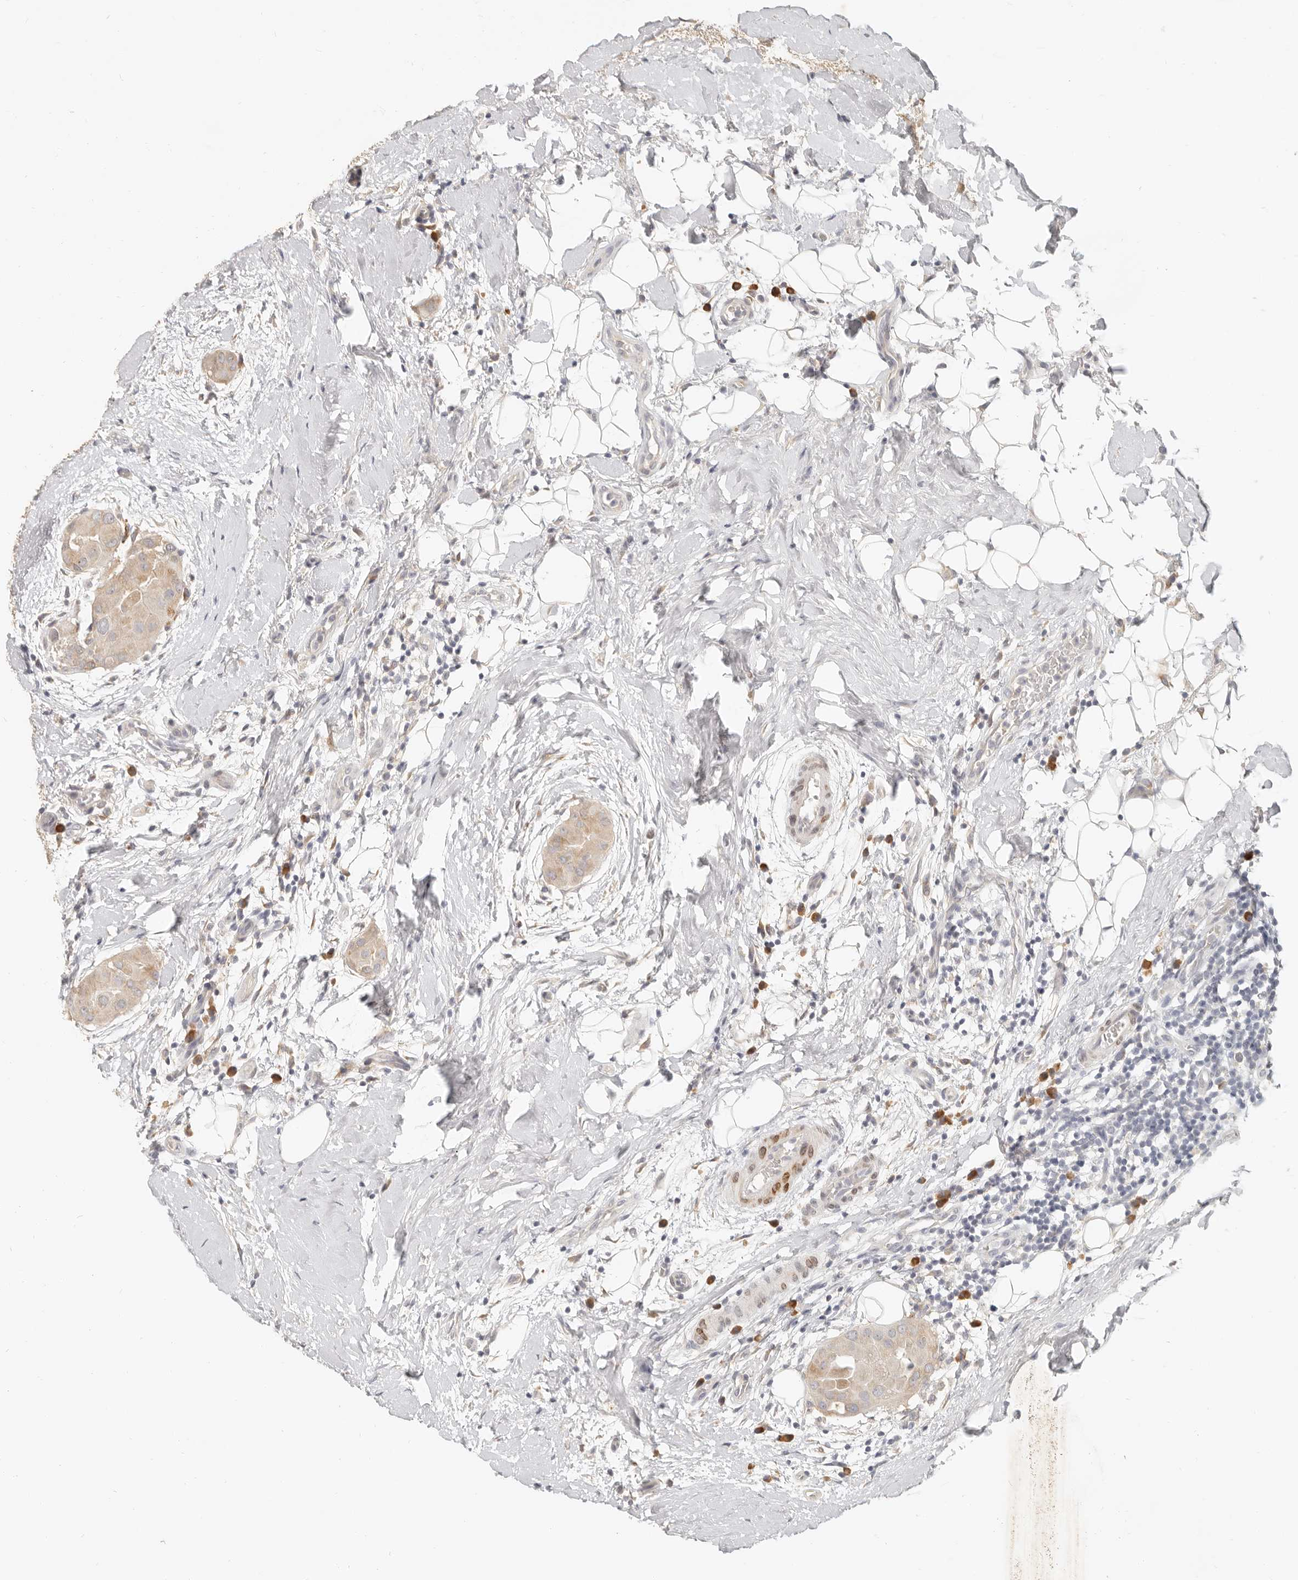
{"staining": {"intensity": "moderate", "quantity": "<25%", "location": "cytoplasmic/membranous"}, "tissue": "thyroid cancer", "cell_type": "Tumor cells", "image_type": "cancer", "snomed": [{"axis": "morphology", "description": "Papillary adenocarcinoma, NOS"}, {"axis": "topography", "description": "Thyroid gland"}], "caption": "This micrograph reveals thyroid cancer stained with IHC to label a protein in brown. The cytoplasmic/membranous of tumor cells show moderate positivity for the protein. Nuclei are counter-stained blue.", "gene": "PABPC4", "patient": {"sex": "male", "age": 33}}